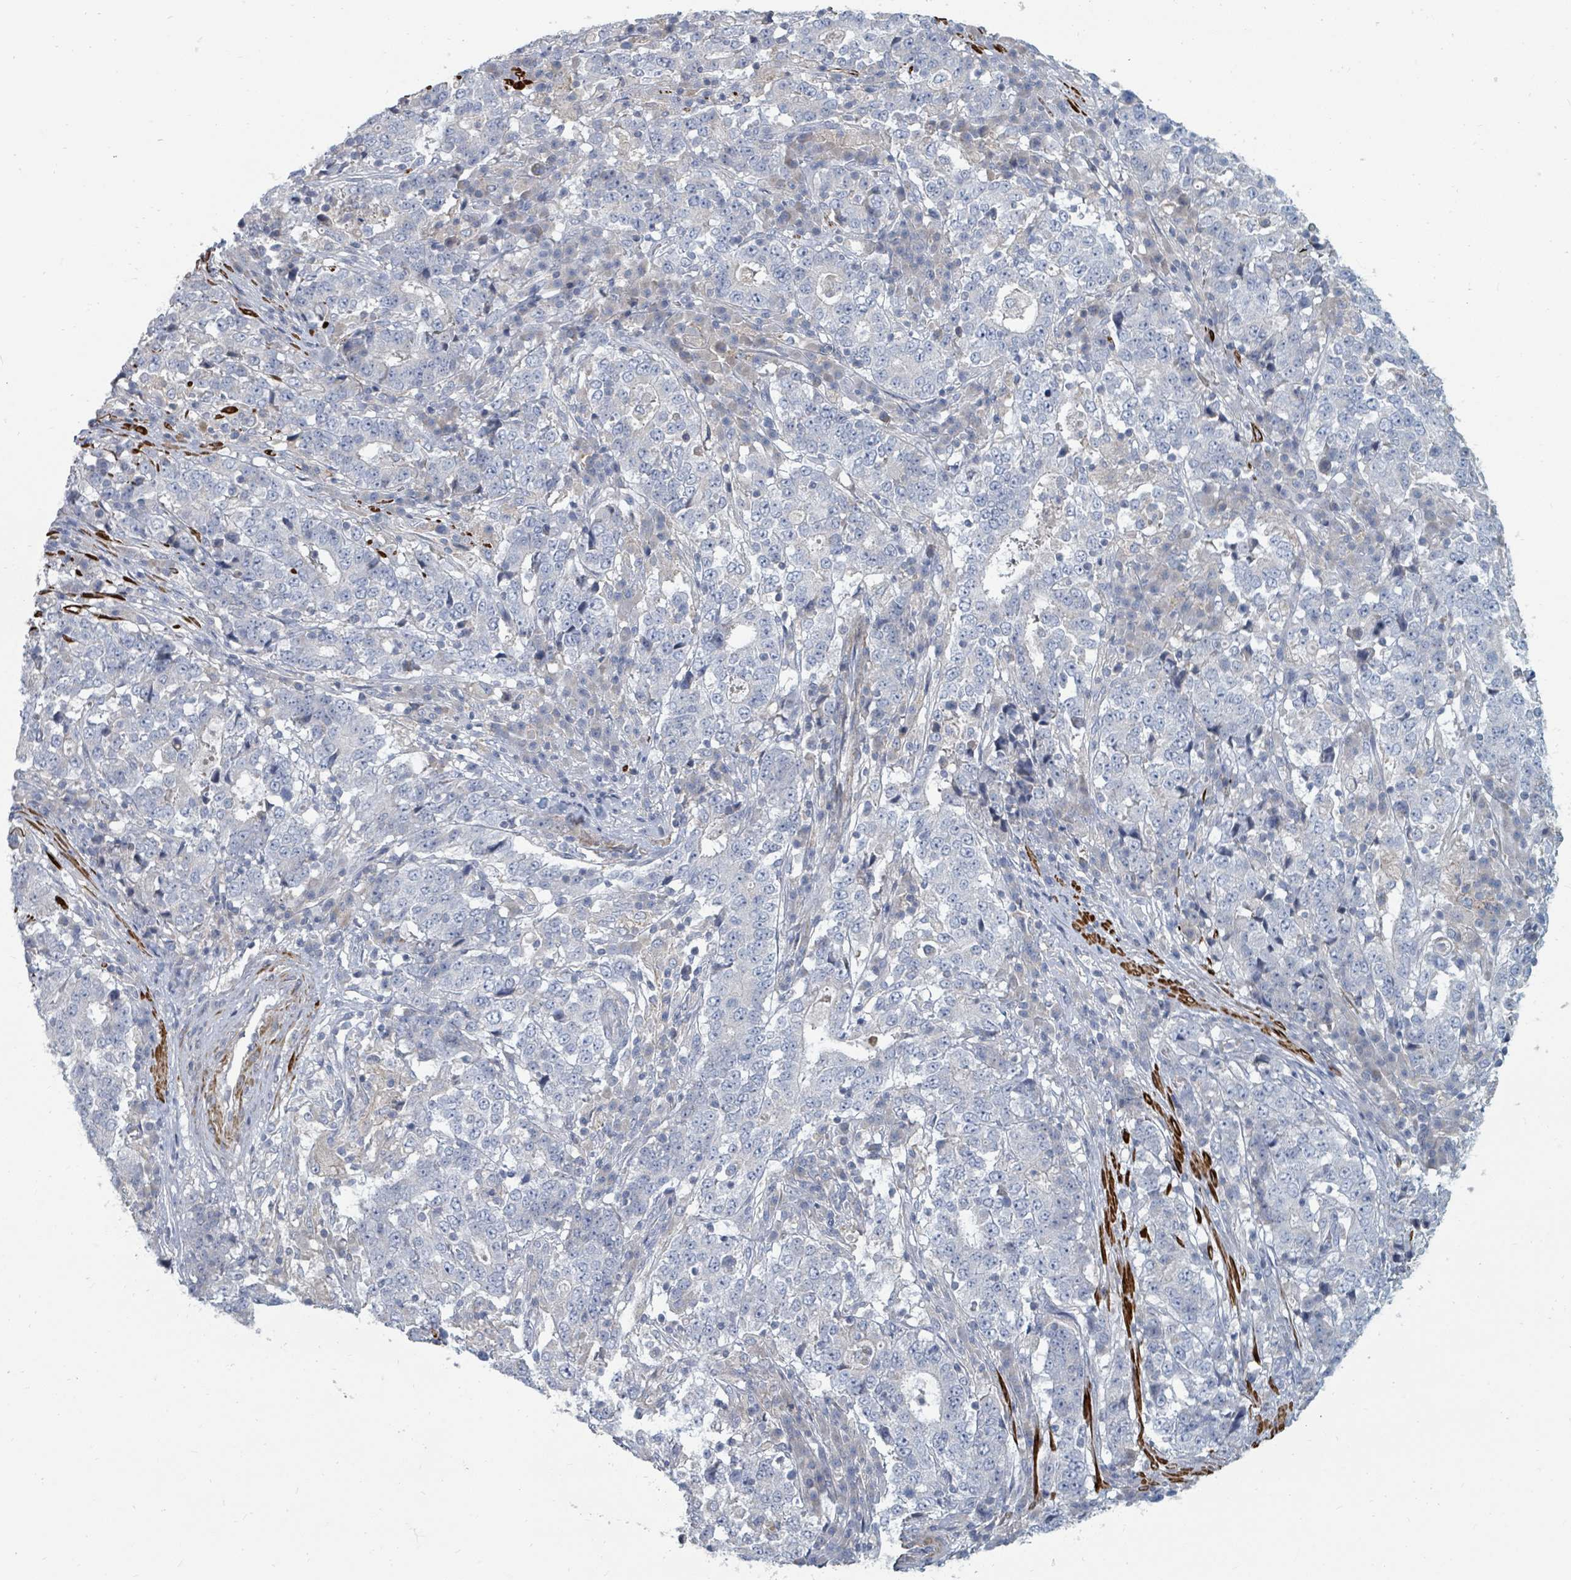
{"staining": {"intensity": "negative", "quantity": "none", "location": "none"}, "tissue": "stomach cancer", "cell_type": "Tumor cells", "image_type": "cancer", "snomed": [{"axis": "morphology", "description": "Adenocarcinoma, NOS"}, {"axis": "topography", "description": "Stomach"}], "caption": "Immunohistochemical staining of stomach adenocarcinoma reveals no significant positivity in tumor cells.", "gene": "ARGFX", "patient": {"sex": "male", "age": 59}}